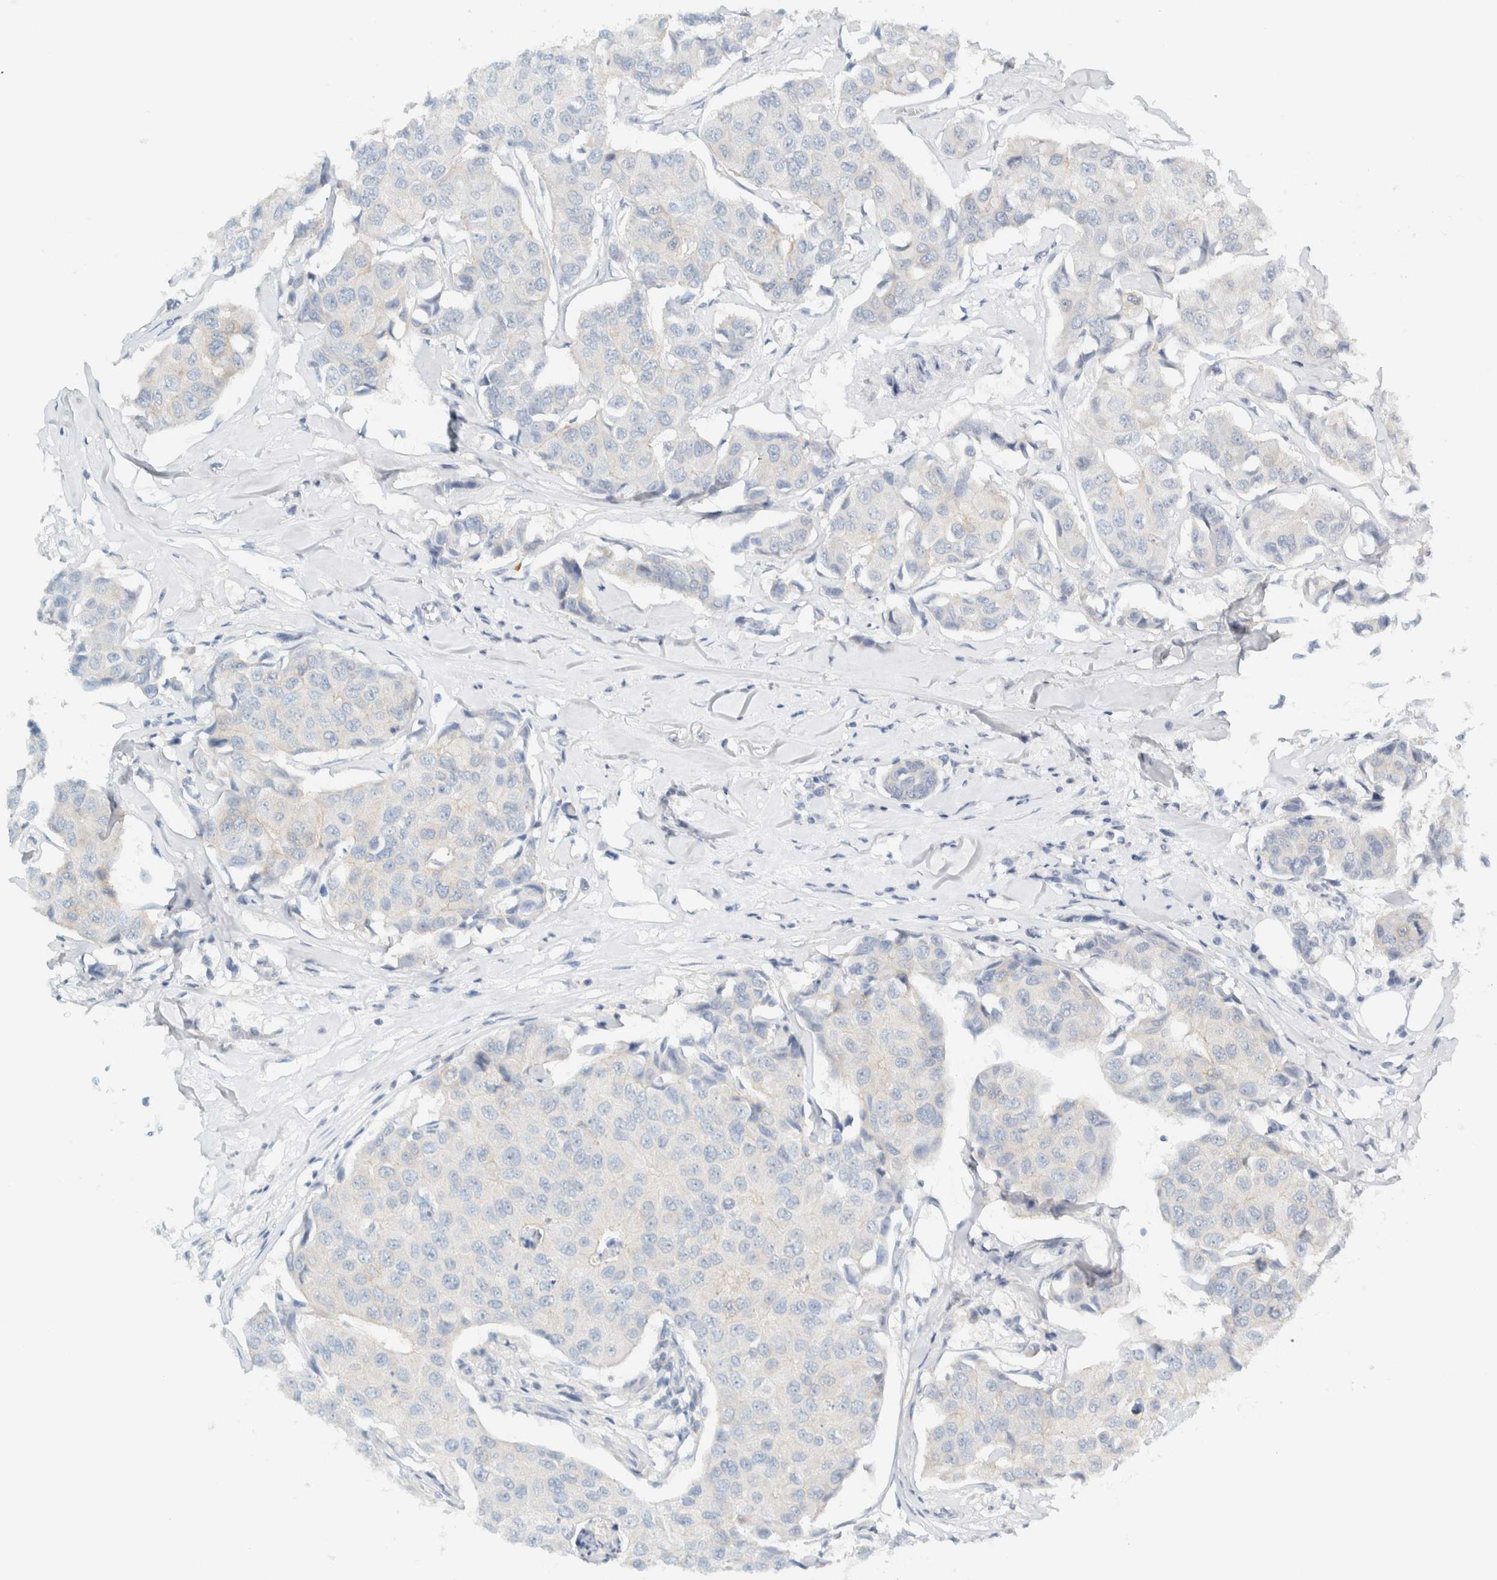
{"staining": {"intensity": "negative", "quantity": "none", "location": "none"}, "tissue": "breast cancer", "cell_type": "Tumor cells", "image_type": "cancer", "snomed": [{"axis": "morphology", "description": "Duct carcinoma"}, {"axis": "topography", "description": "Breast"}], "caption": "This is an immunohistochemistry image of infiltrating ductal carcinoma (breast). There is no staining in tumor cells.", "gene": "NDE1", "patient": {"sex": "female", "age": 80}}